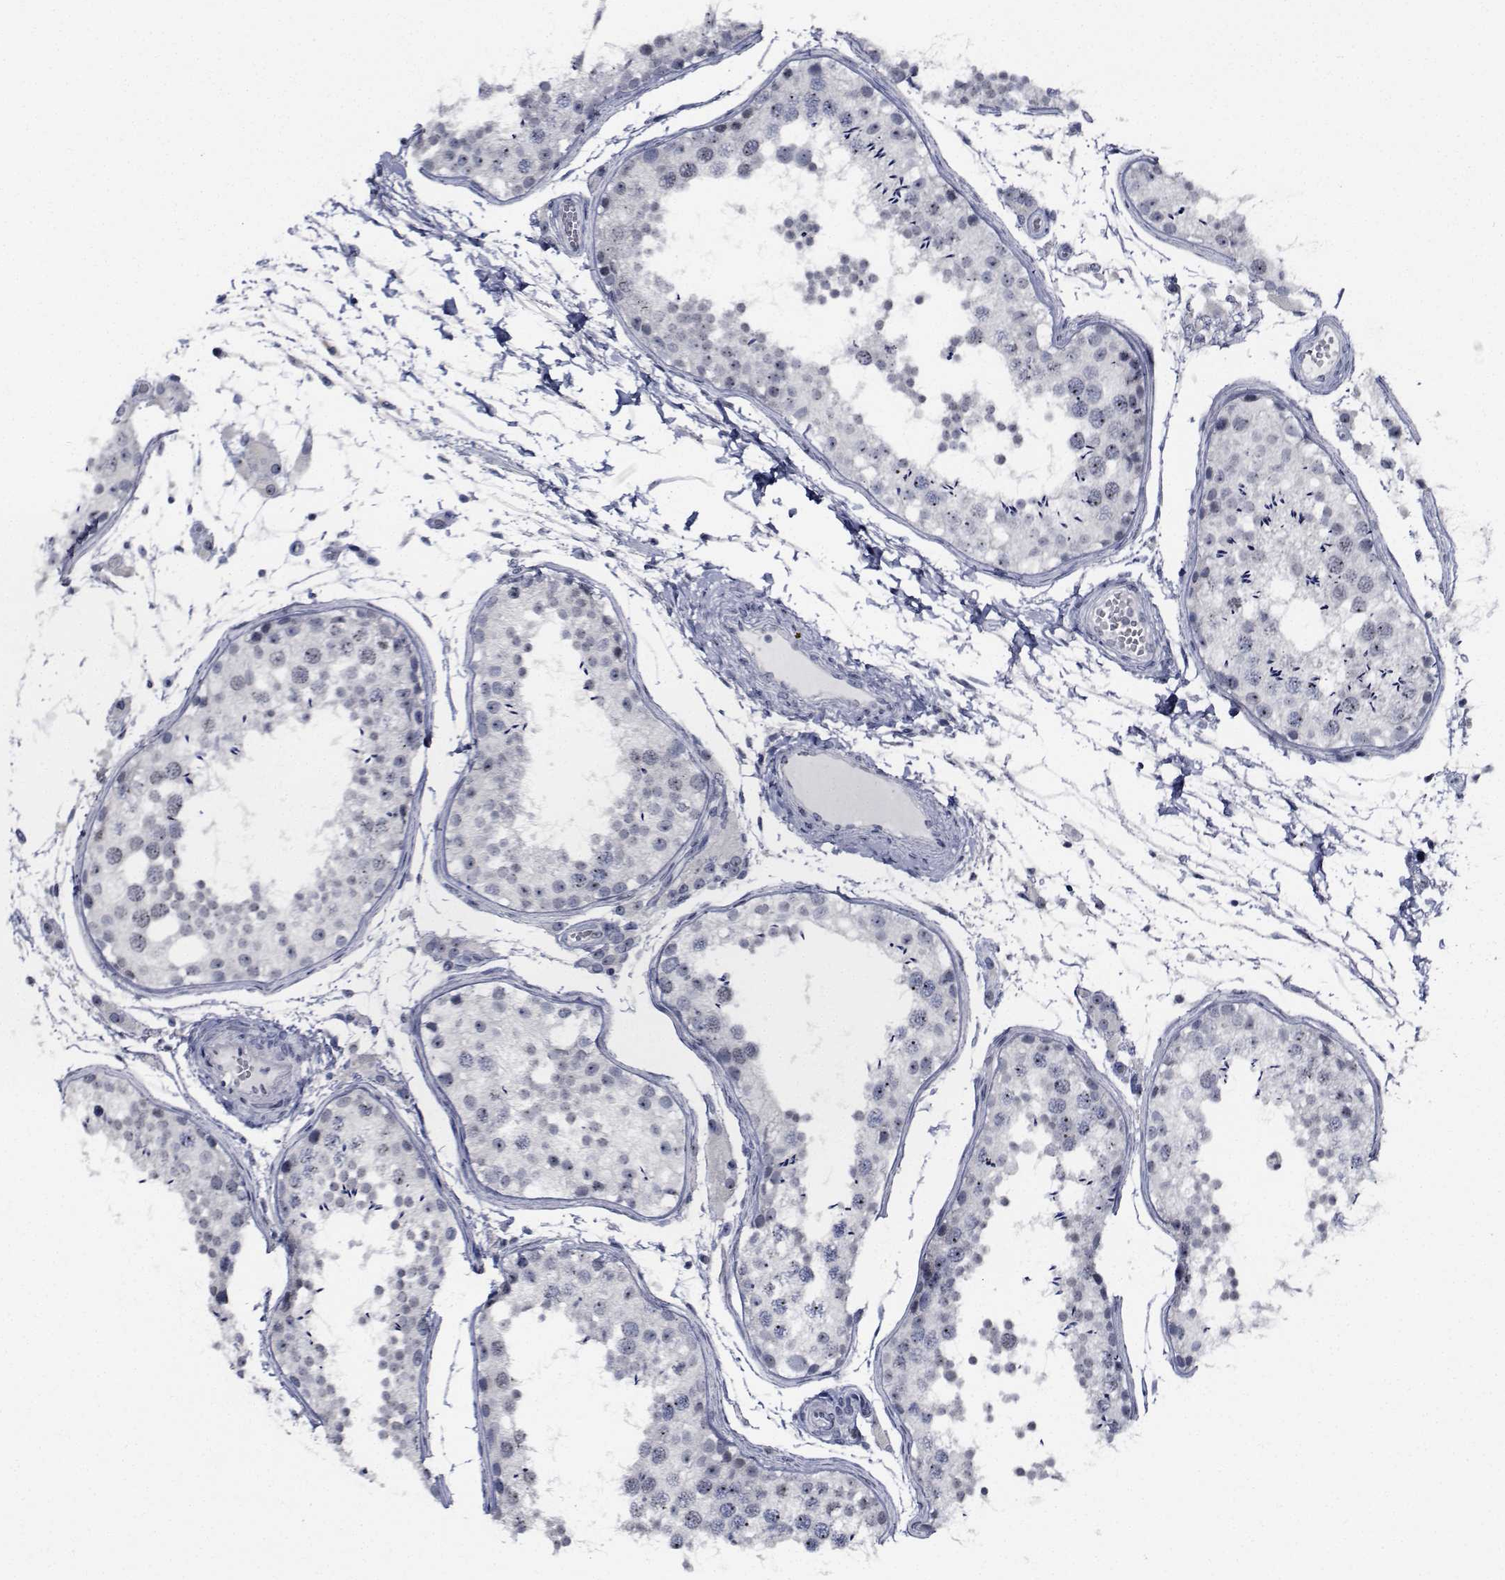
{"staining": {"intensity": "weak", "quantity": "<25%", "location": "nuclear"}, "tissue": "testis", "cell_type": "Cells in seminiferous ducts", "image_type": "normal", "snomed": [{"axis": "morphology", "description": "Normal tissue, NOS"}, {"axis": "topography", "description": "Testis"}], "caption": "Immunohistochemical staining of normal human testis exhibits no significant expression in cells in seminiferous ducts.", "gene": "NVL", "patient": {"sex": "male", "age": 29}}